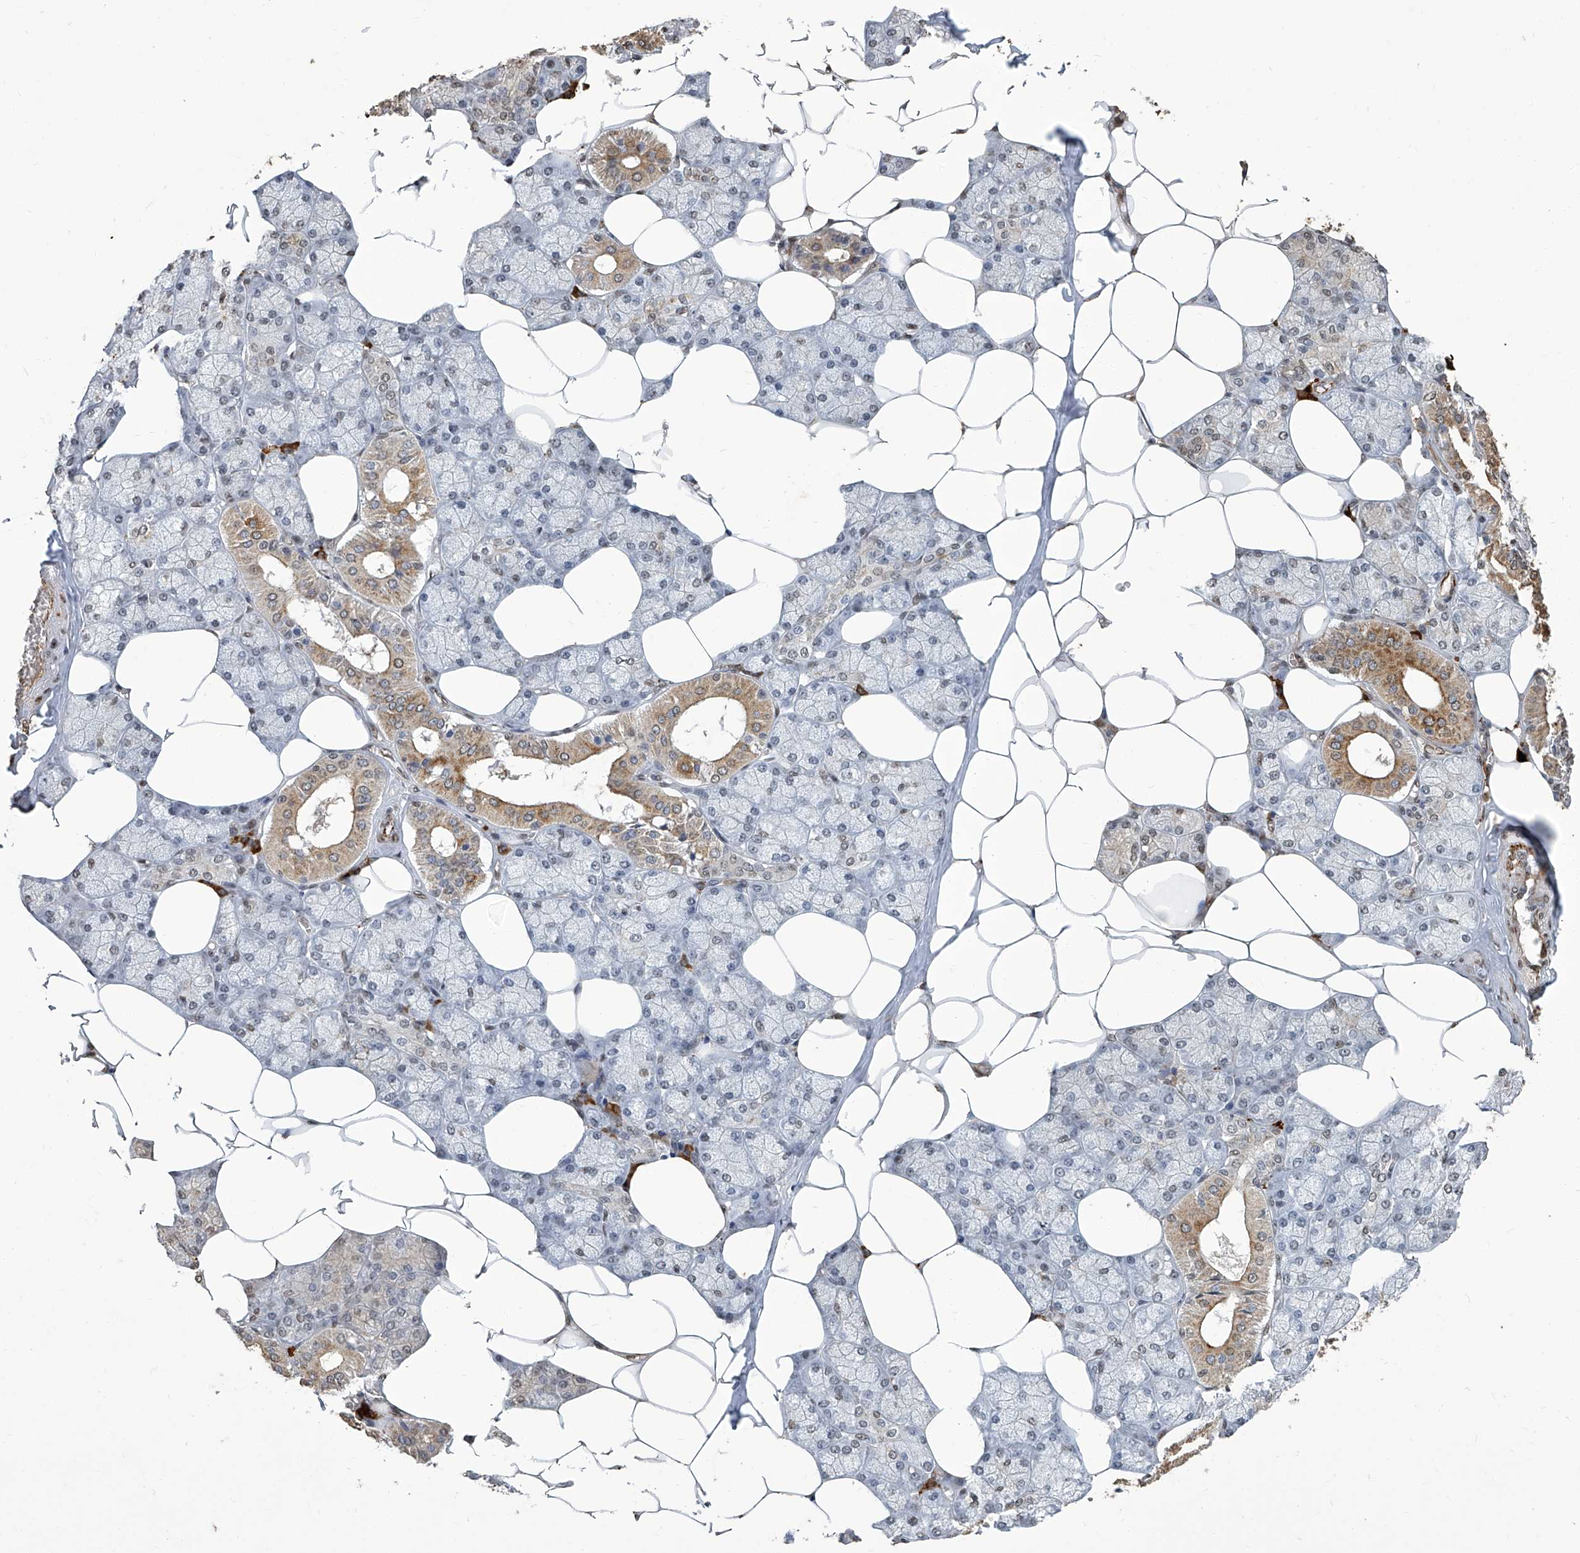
{"staining": {"intensity": "moderate", "quantity": "25%-75%", "location": "cytoplasmic/membranous"}, "tissue": "salivary gland", "cell_type": "Glandular cells", "image_type": "normal", "snomed": [{"axis": "morphology", "description": "Normal tissue, NOS"}, {"axis": "topography", "description": "Salivary gland"}], "caption": "Immunohistochemistry (IHC) of unremarkable salivary gland exhibits medium levels of moderate cytoplasmic/membranous expression in about 25%-75% of glandular cells. The staining was performed using DAB to visualize the protein expression in brown, while the nuclei were stained in blue with hematoxylin (Magnification: 20x).", "gene": "GPR132", "patient": {"sex": "male", "age": 62}}